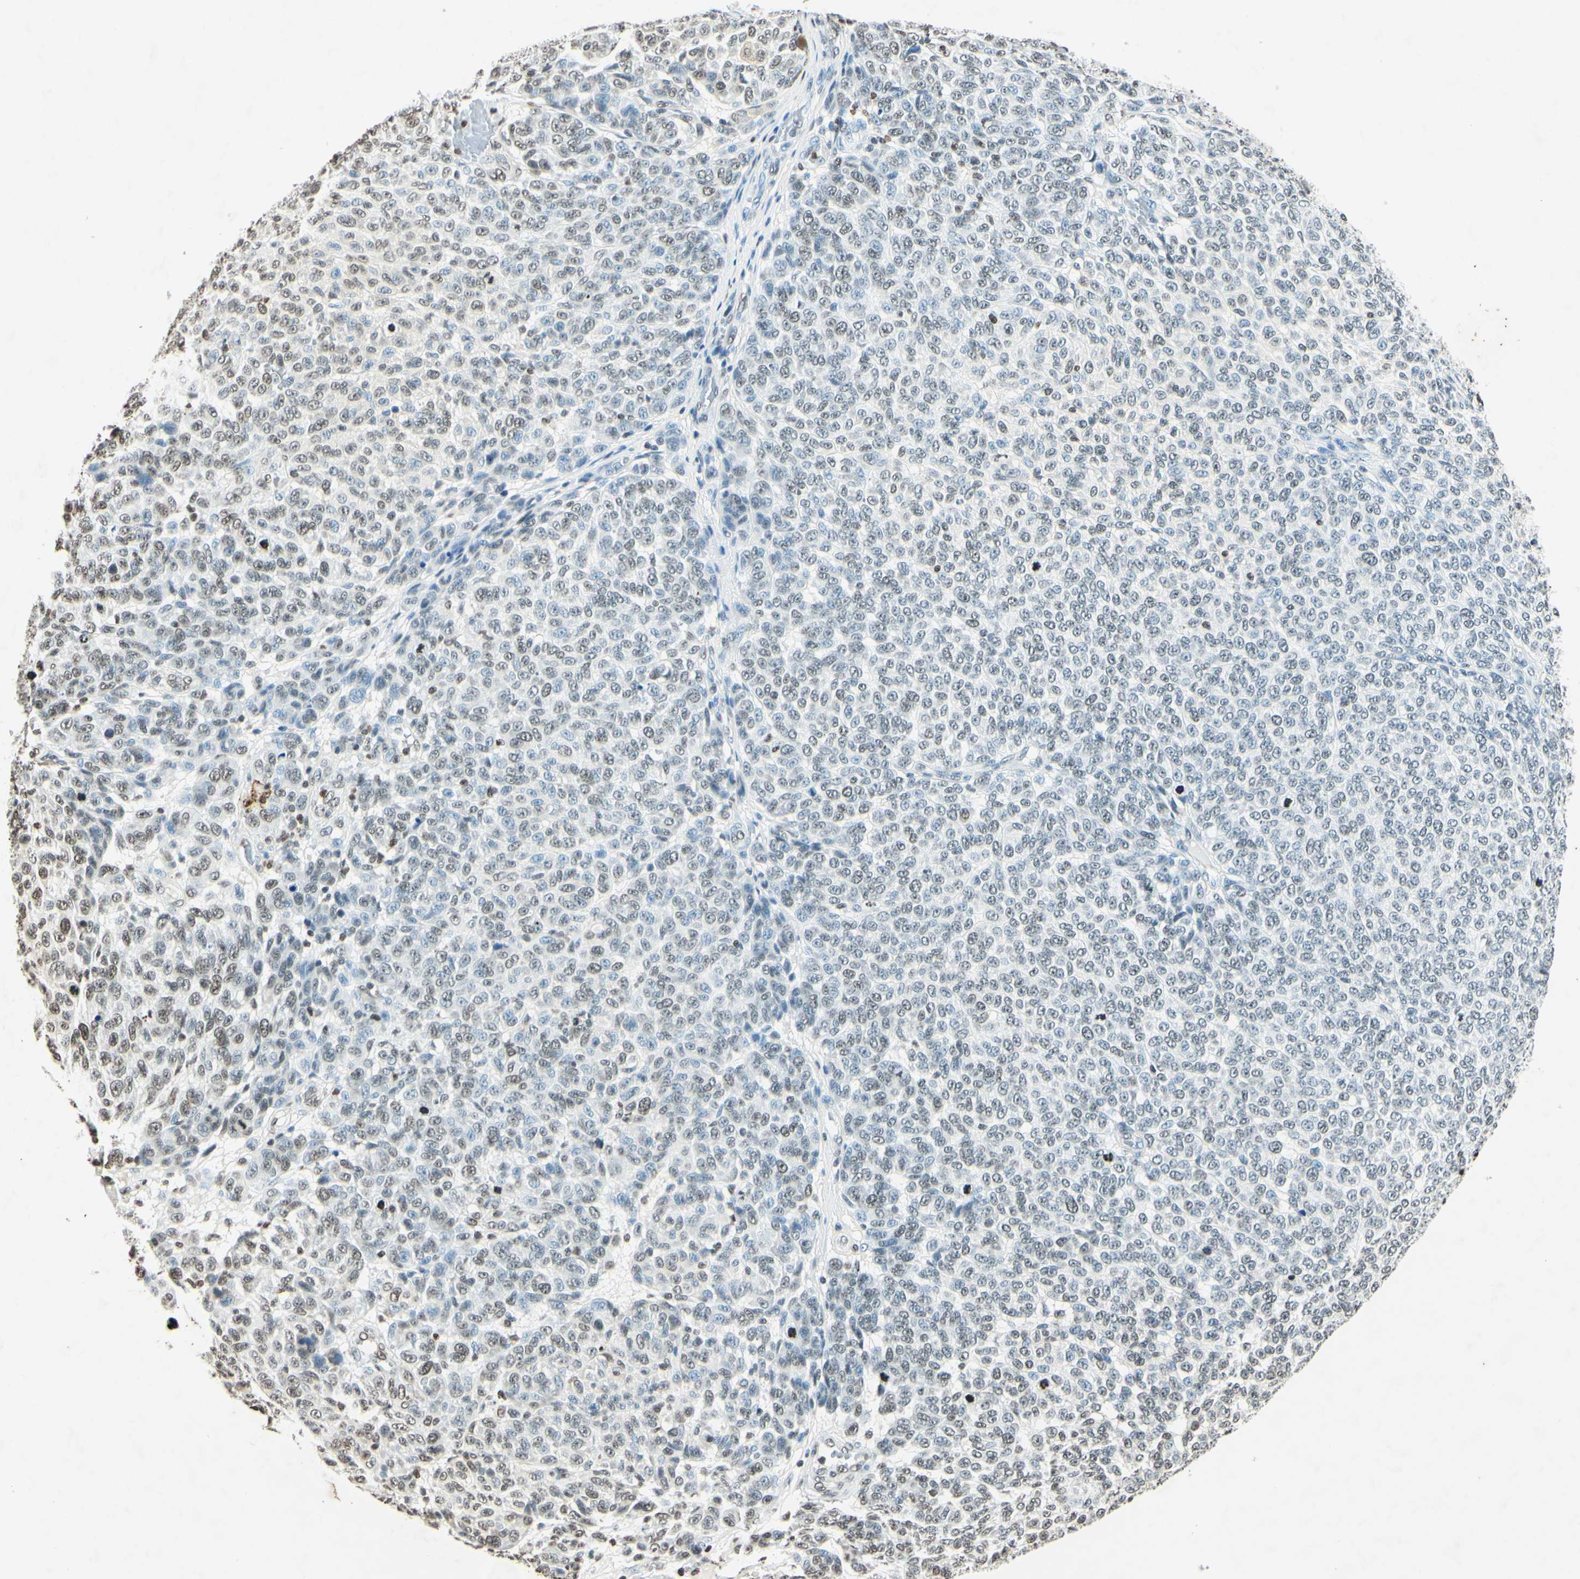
{"staining": {"intensity": "weak", "quantity": "<25%", "location": "nuclear"}, "tissue": "melanoma", "cell_type": "Tumor cells", "image_type": "cancer", "snomed": [{"axis": "morphology", "description": "Malignant melanoma, NOS"}, {"axis": "topography", "description": "Skin"}], "caption": "High magnification brightfield microscopy of malignant melanoma stained with DAB (brown) and counterstained with hematoxylin (blue): tumor cells show no significant expression.", "gene": "MSH2", "patient": {"sex": "male", "age": 59}}